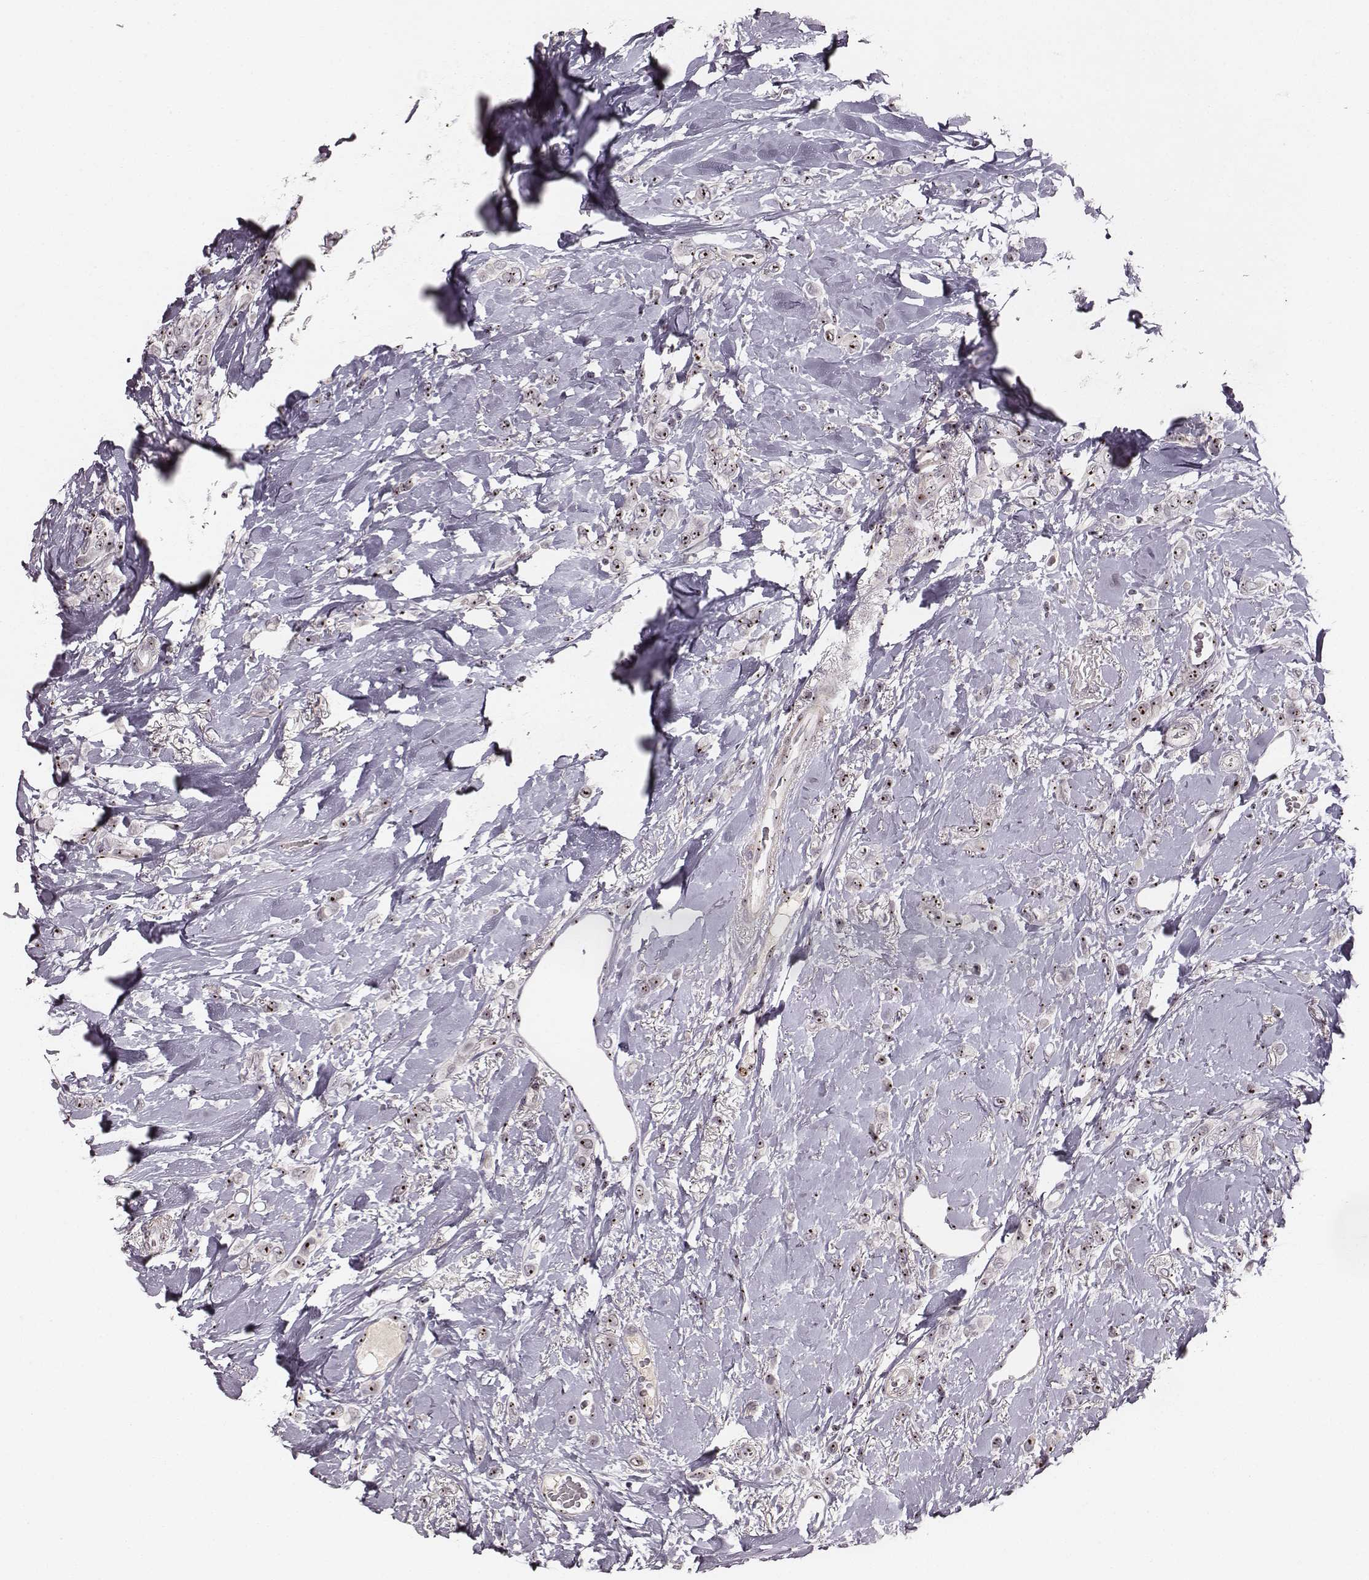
{"staining": {"intensity": "moderate", "quantity": ">75%", "location": "nuclear"}, "tissue": "breast cancer", "cell_type": "Tumor cells", "image_type": "cancer", "snomed": [{"axis": "morphology", "description": "Lobular carcinoma"}, {"axis": "topography", "description": "Breast"}], "caption": "This photomicrograph displays breast cancer (lobular carcinoma) stained with immunohistochemistry (IHC) to label a protein in brown. The nuclear of tumor cells show moderate positivity for the protein. Nuclei are counter-stained blue.", "gene": "NOP56", "patient": {"sex": "female", "age": 66}}